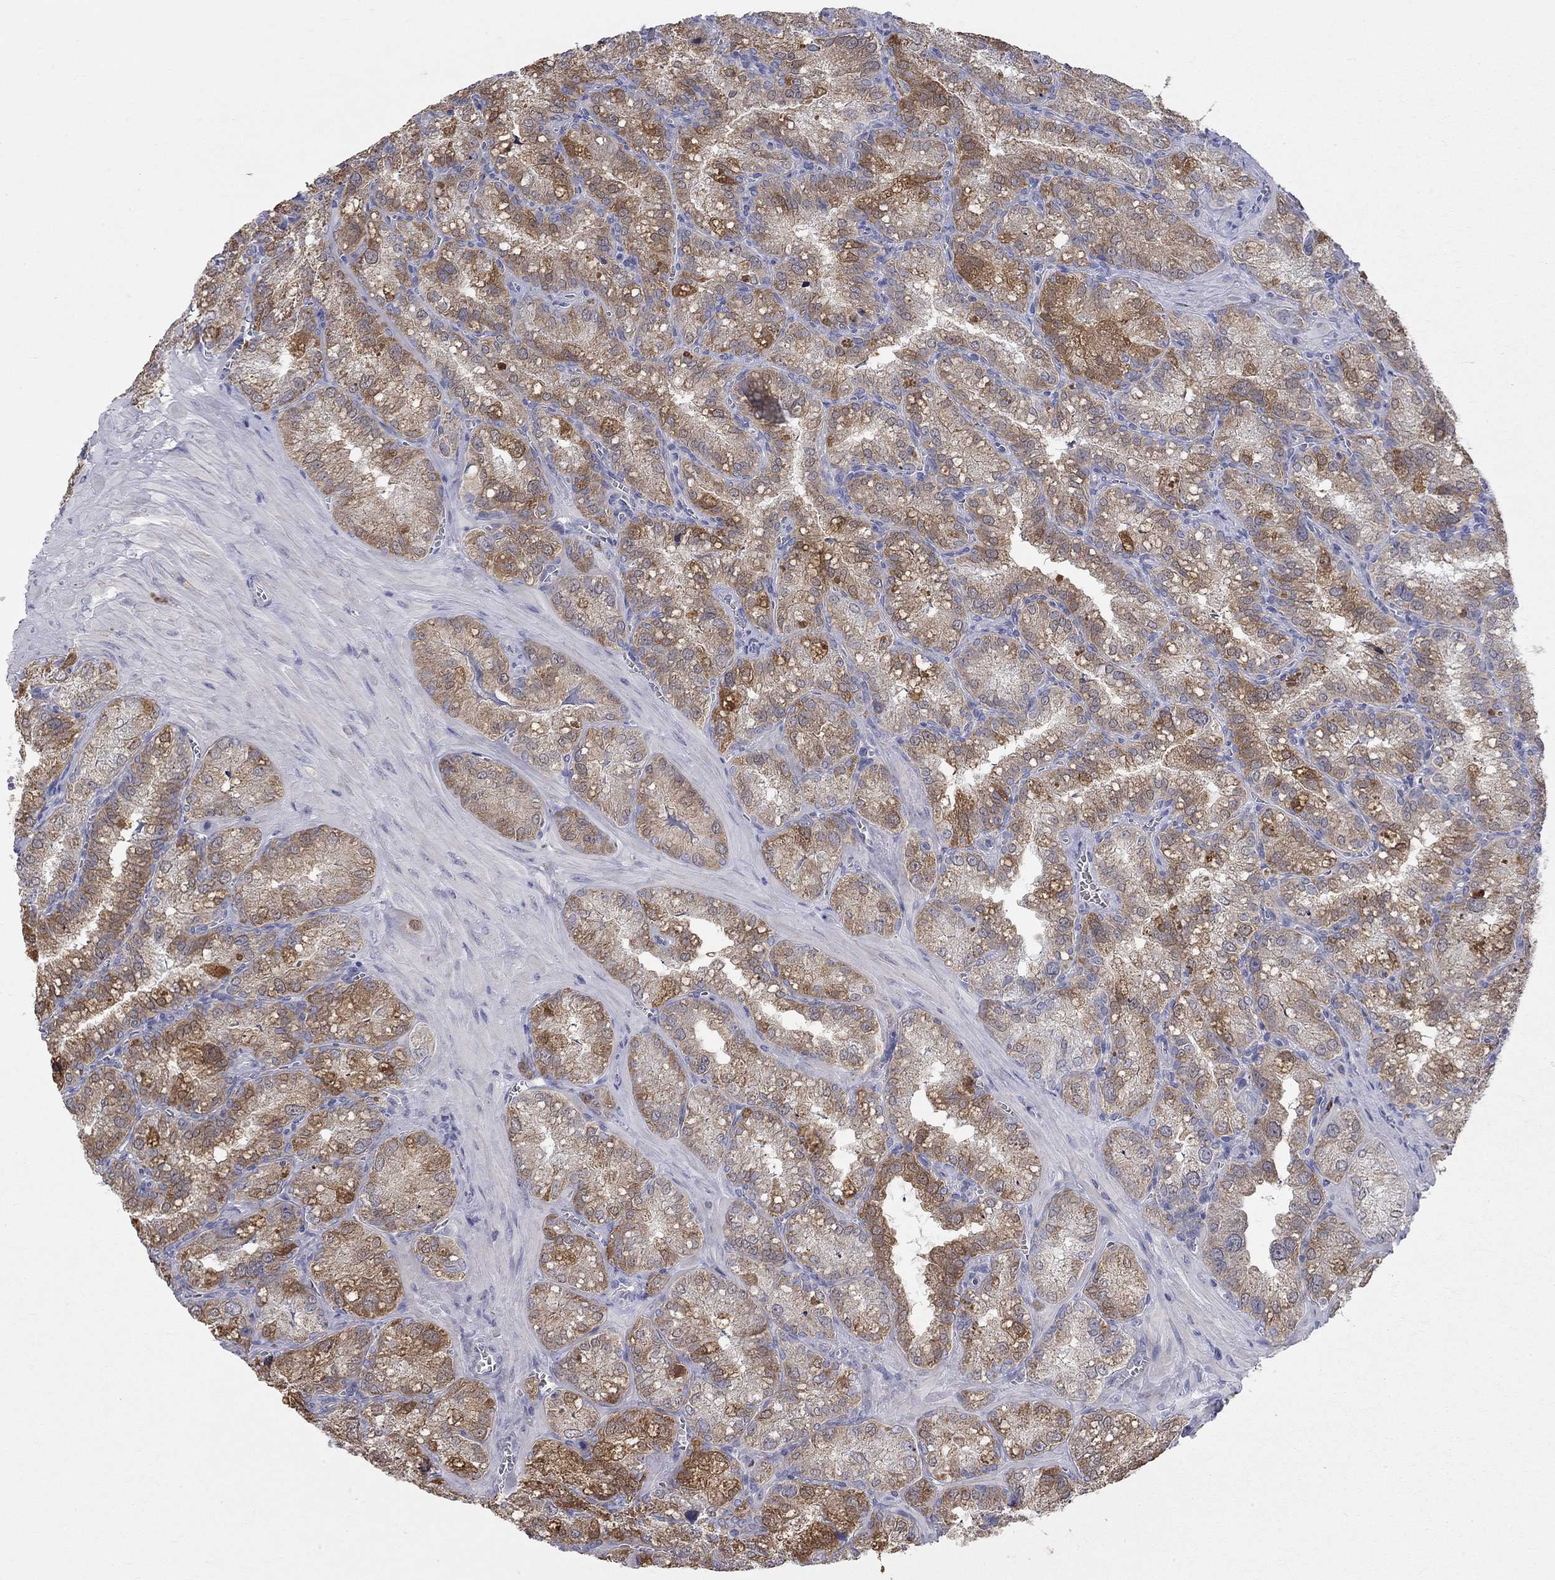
{"staining": {"intensity": "strong", "quantity": "<25%", "location": "cytoplasmic/membranous"}, "tissue": "seminal vesicle", "cell_type": "Glandular cells", "image_type": "normal", "snomed": [{"axis": "morphology", "description": "Normal tissue, NOS"}, {"axis": "topography", "description": "Seminal veicle"}], "caption": "Seminal vesicle stained for a protein (brown) shows strong cytoplasmic/membranous positive positivity in approximately <25% of glandular cells.", "gene": "CFAP161", "patient": {"sex": "male", "age": 57}}